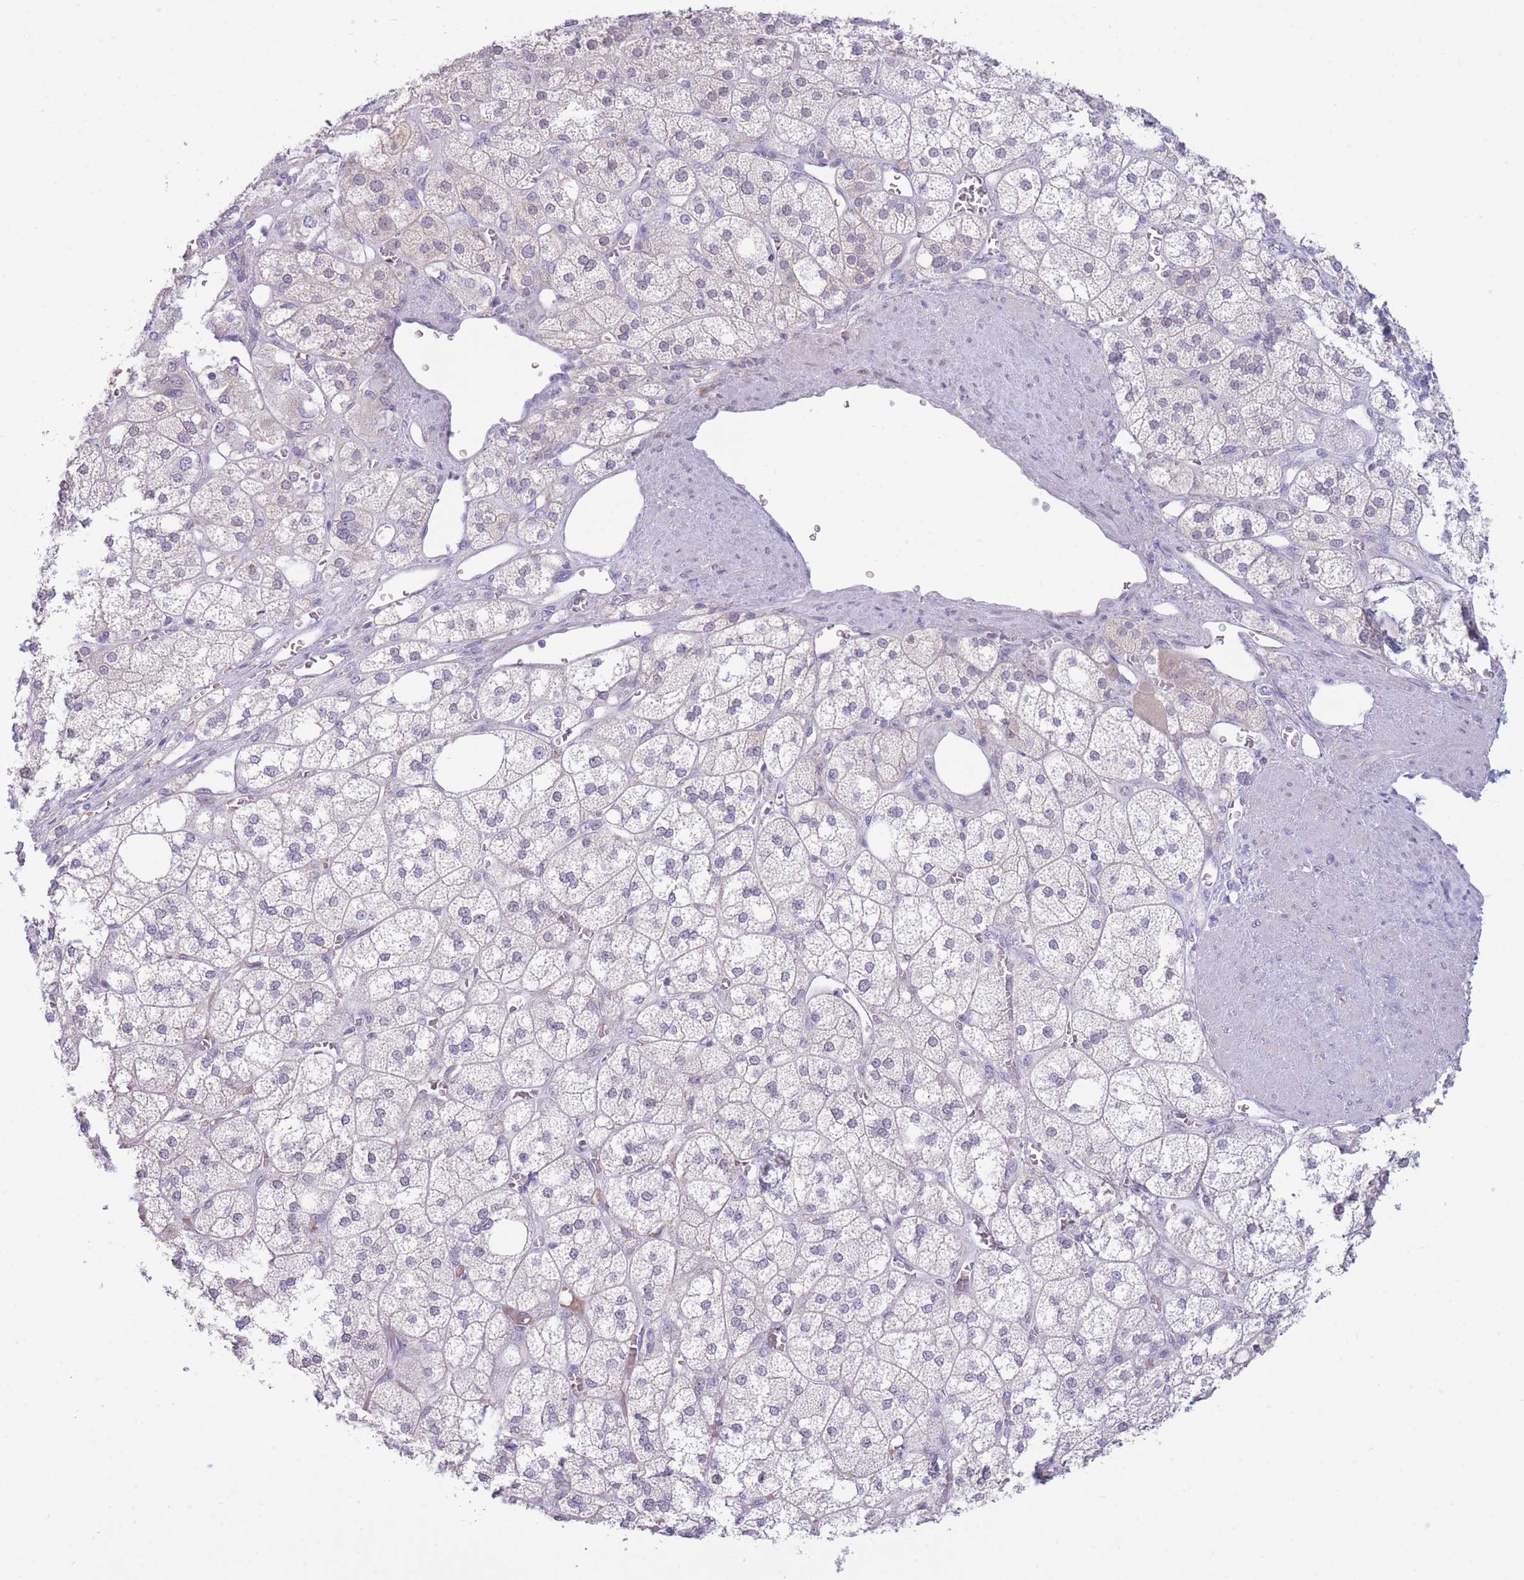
{"staining": {"intensity": "negative", "quantity": "none", "location": "none"}, "tissue": "adrenal gland", "cell_type": "Glandular cells", "image_type": "normal", "snomed": [{"axis": "morphology", "description": "Normal tissue, NOS"}, {"axis": "topography", "description": "Adrenal gland"}], "caption": "Immunohistochemistry of unremarkable human adrenal gland reveals no staining in glandular cells. (DAB immunohistochemistry visualized using brightfield microscopy, high magnification).", "gene": "FBXO46", "patient": {"sex": "male", "age": 61}}